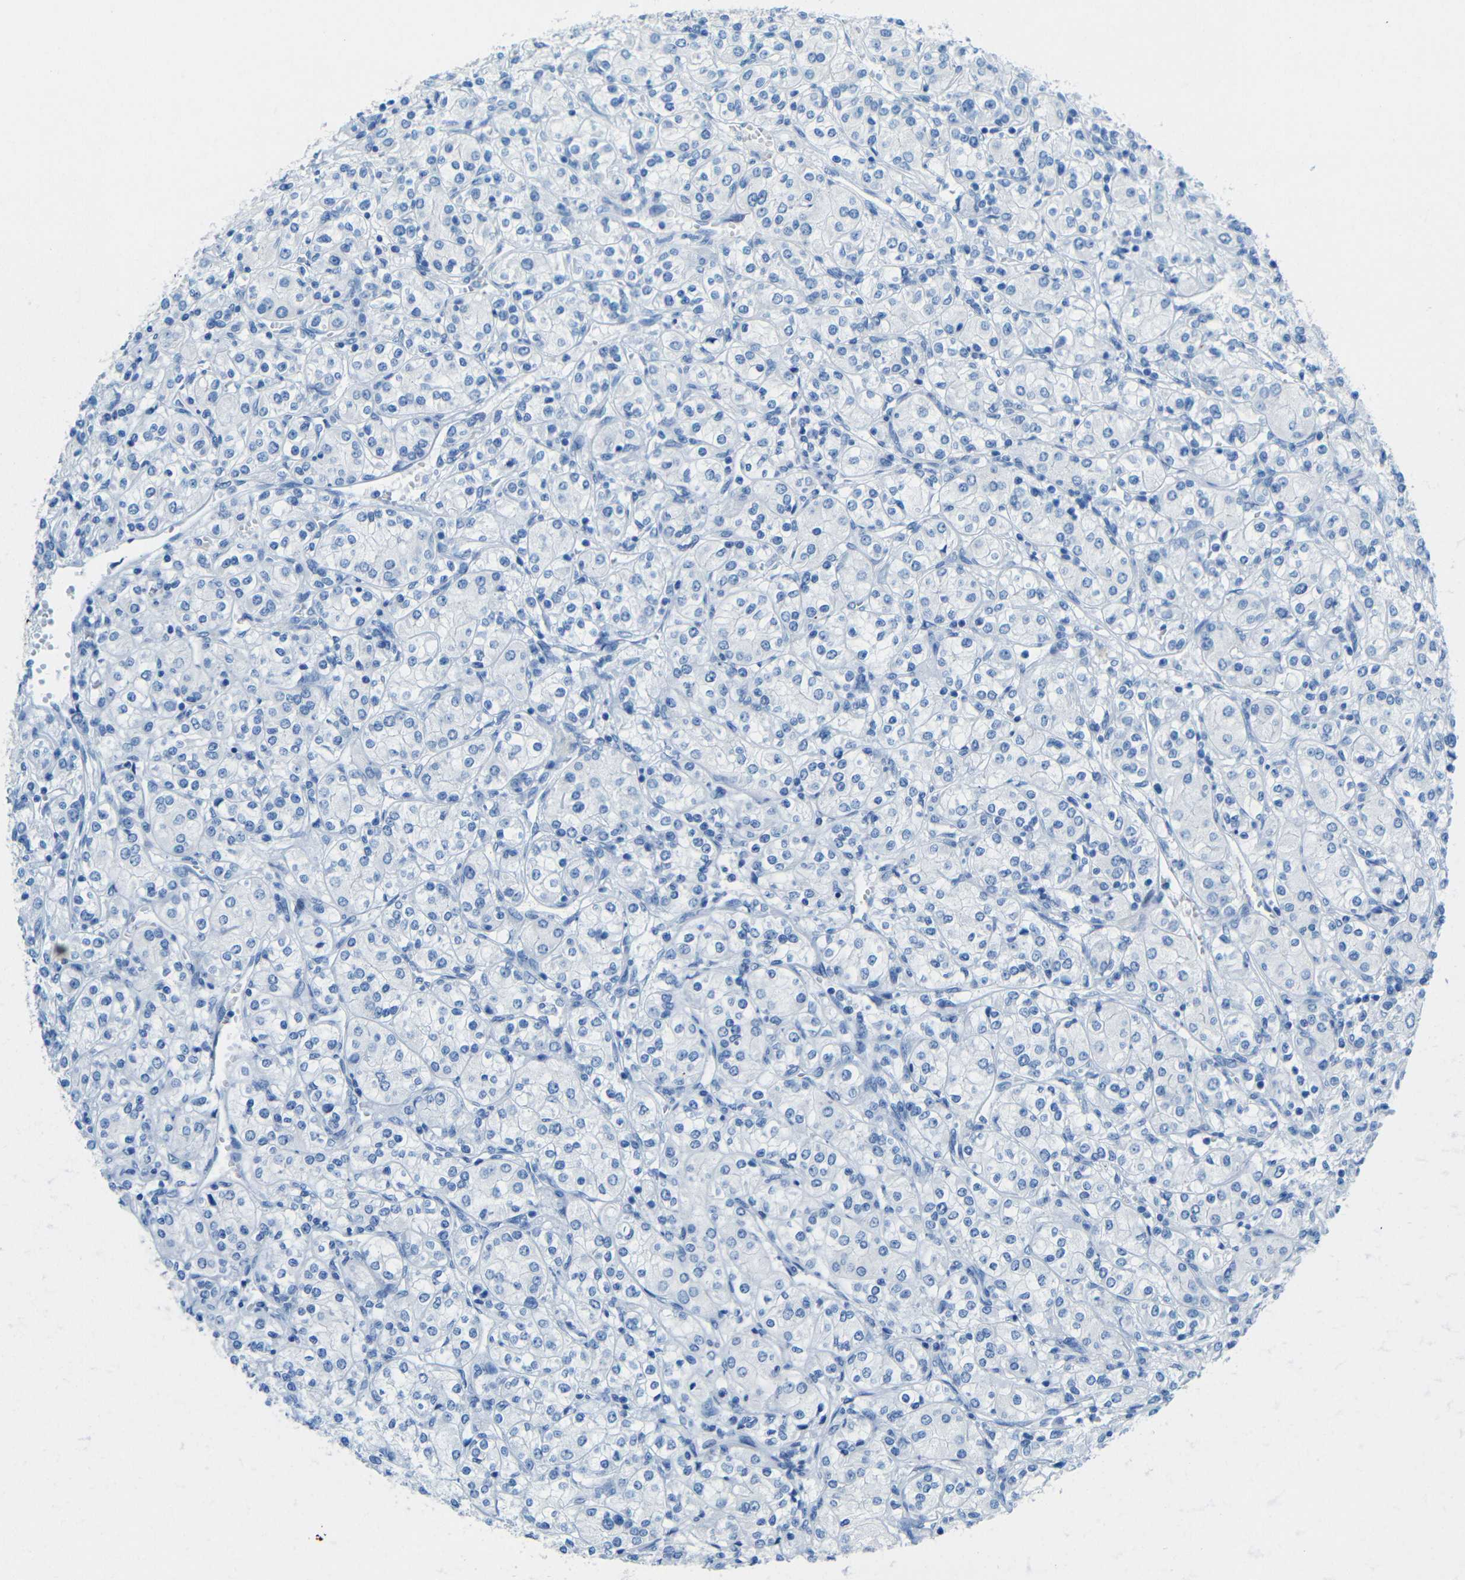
{"staining": {"intensity": "negative", "quantity": "none", "location": "none"}, "tissue": "renal cancer", "cell_type": "Tumor cells", "image_type": "cancer", "snomed": [{"axis": "morphology", "description": "Adenocarcinoma, NOS"}, {"axis": "topography", "description": "Kidney"}], "caption": "High magnification brightfield microscopy of adenocarcinoma (renal) stained with DAB (3,3'-diaminobenzidine) (brown) and counterstained with hematoxylin (blue): tumor cells show no significant staining.", "gene": "TUBB4B", "patient": {"sex": "male", "age": 77}}